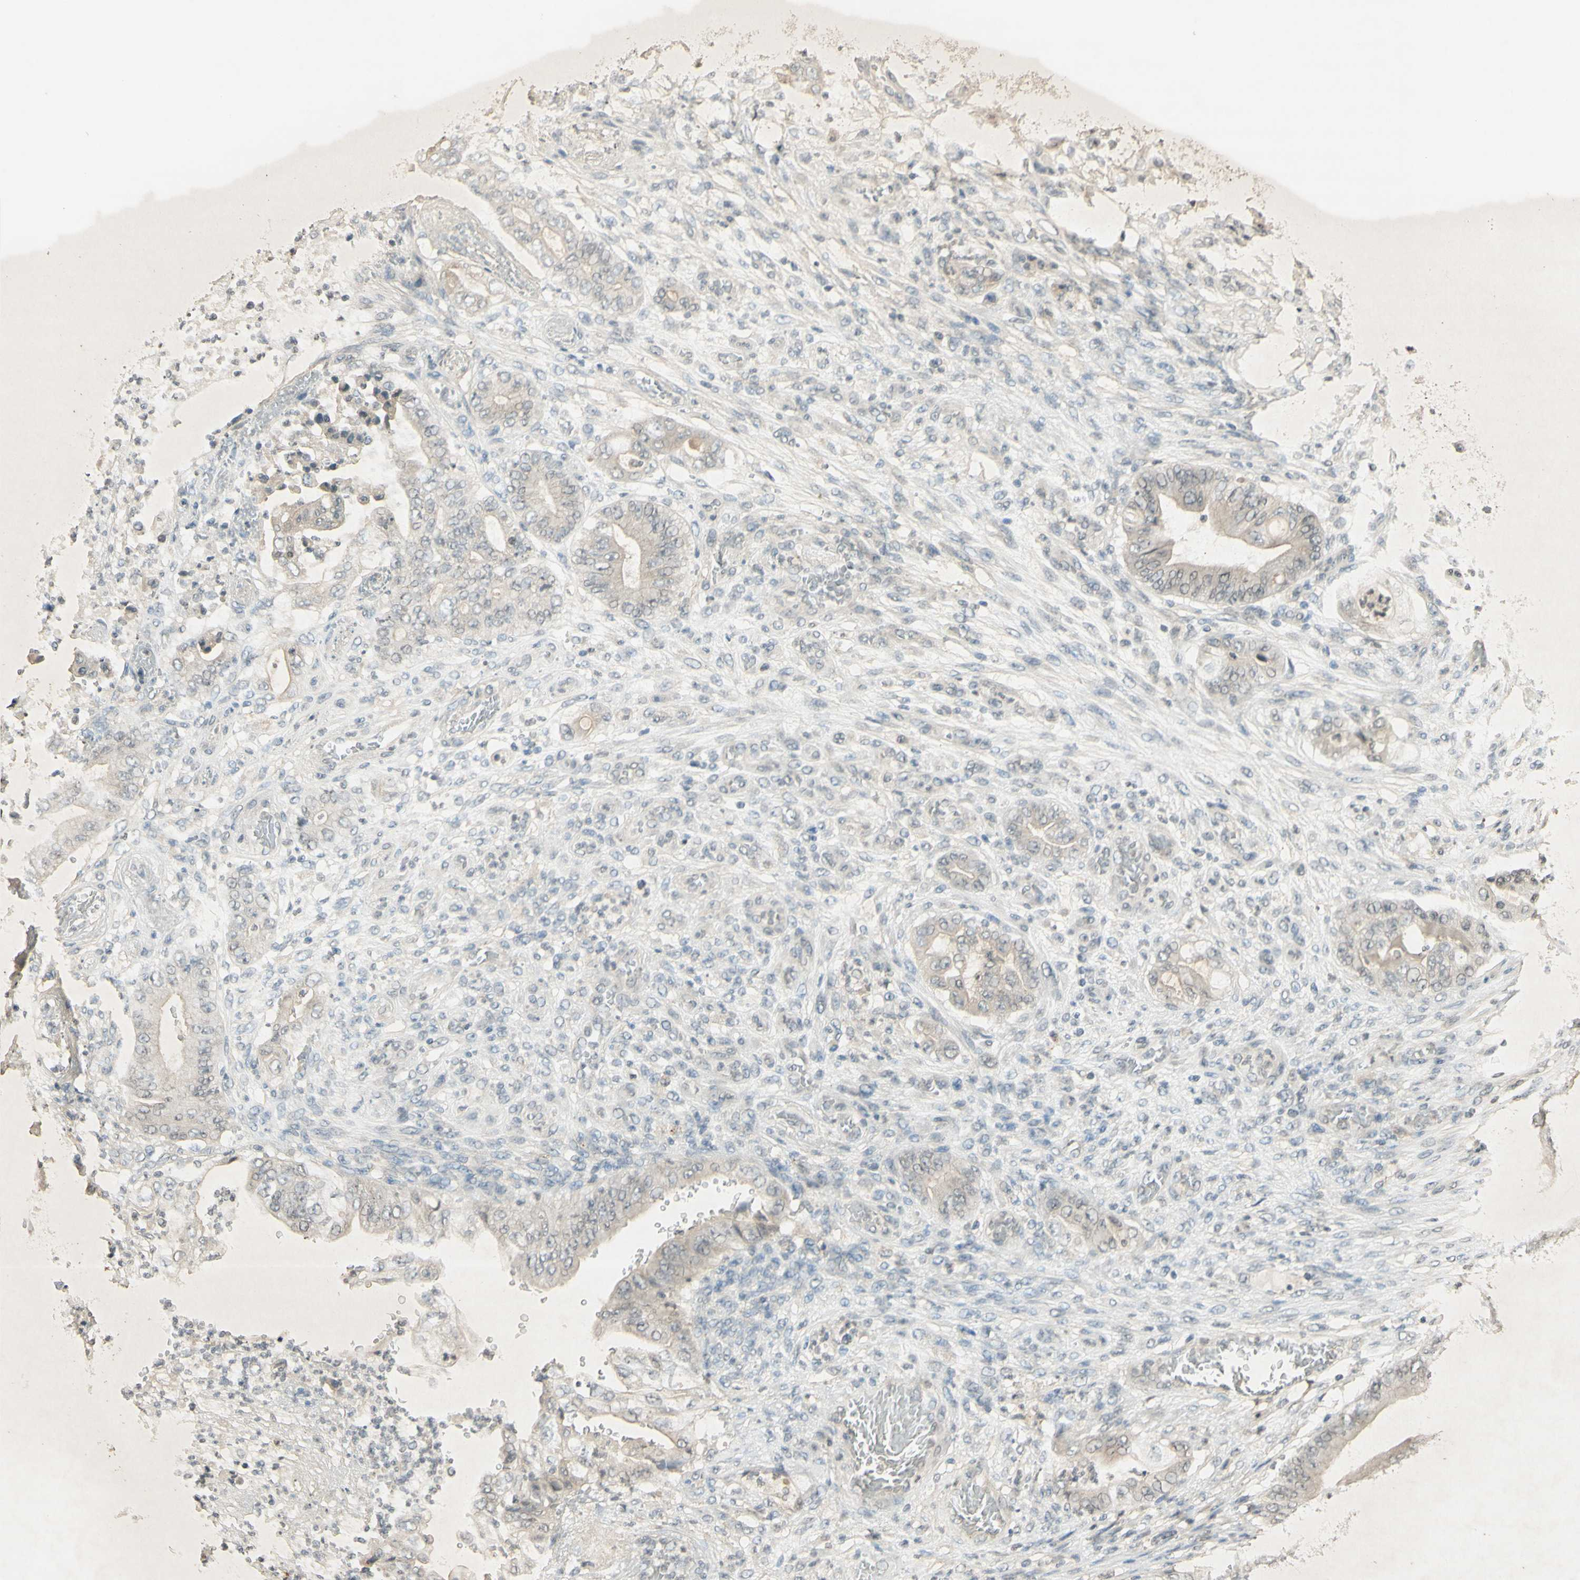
{"staining": {"intensity": "negative", "quantity": "none", "location": "none"}, "tissue": "stomach cancer", "cell_type": "Tumor cells", "image_type": "cancer", "snomed": [{"axis": "morphology", "description": "Adenocarcinoma, NOS"}, {"axis": "topography", "description": "Stomach"}], "caption": "Tumor cells show no significant protein staining in stomach cancer.", "gene": "GLI1", "patient": {"sex": "female", "age": 73}}